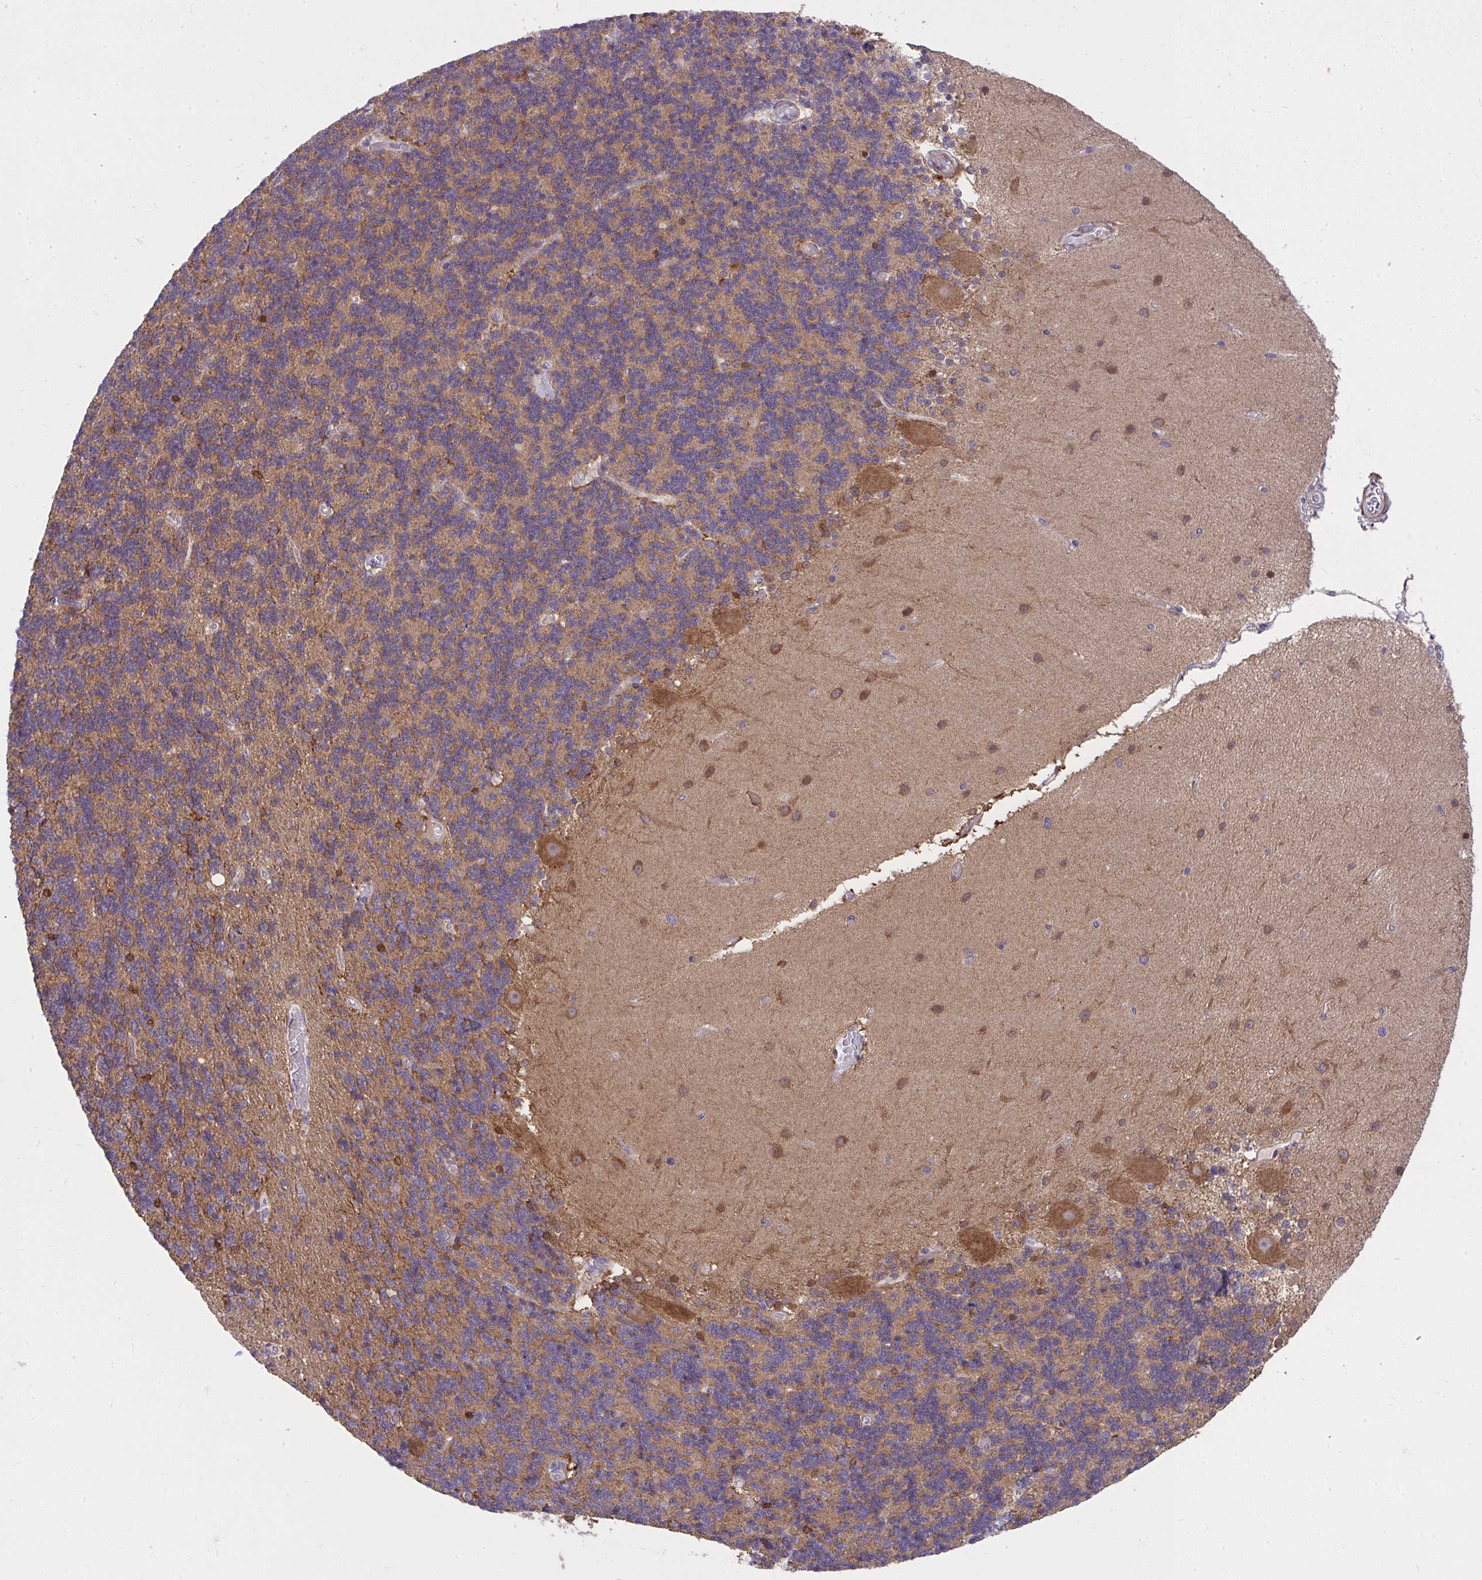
{"staining": {"intensity": "weak", "quantity": "25%-75%", "location": "cytoplasmic/membranous"}, "tissue": "cerebellum", "cell_type": "Cells in granular layer", "image_type": "normal", "snomed": [{"axis": "morphology", "description": "Normal tissue, NOS"}, {"axis": "topography", "description": "Cerebellum"}], "caption": "The micrograph demonstrates immunohistochemical staining of normal cerebellum. There is weak cytoplasmic/membranous staining is seen in about 25%-75% of cells in granular layer. Nuclei are stained in blue.", "gene": "PIGZ", "patient": {"sex": "female", "age": 54}}